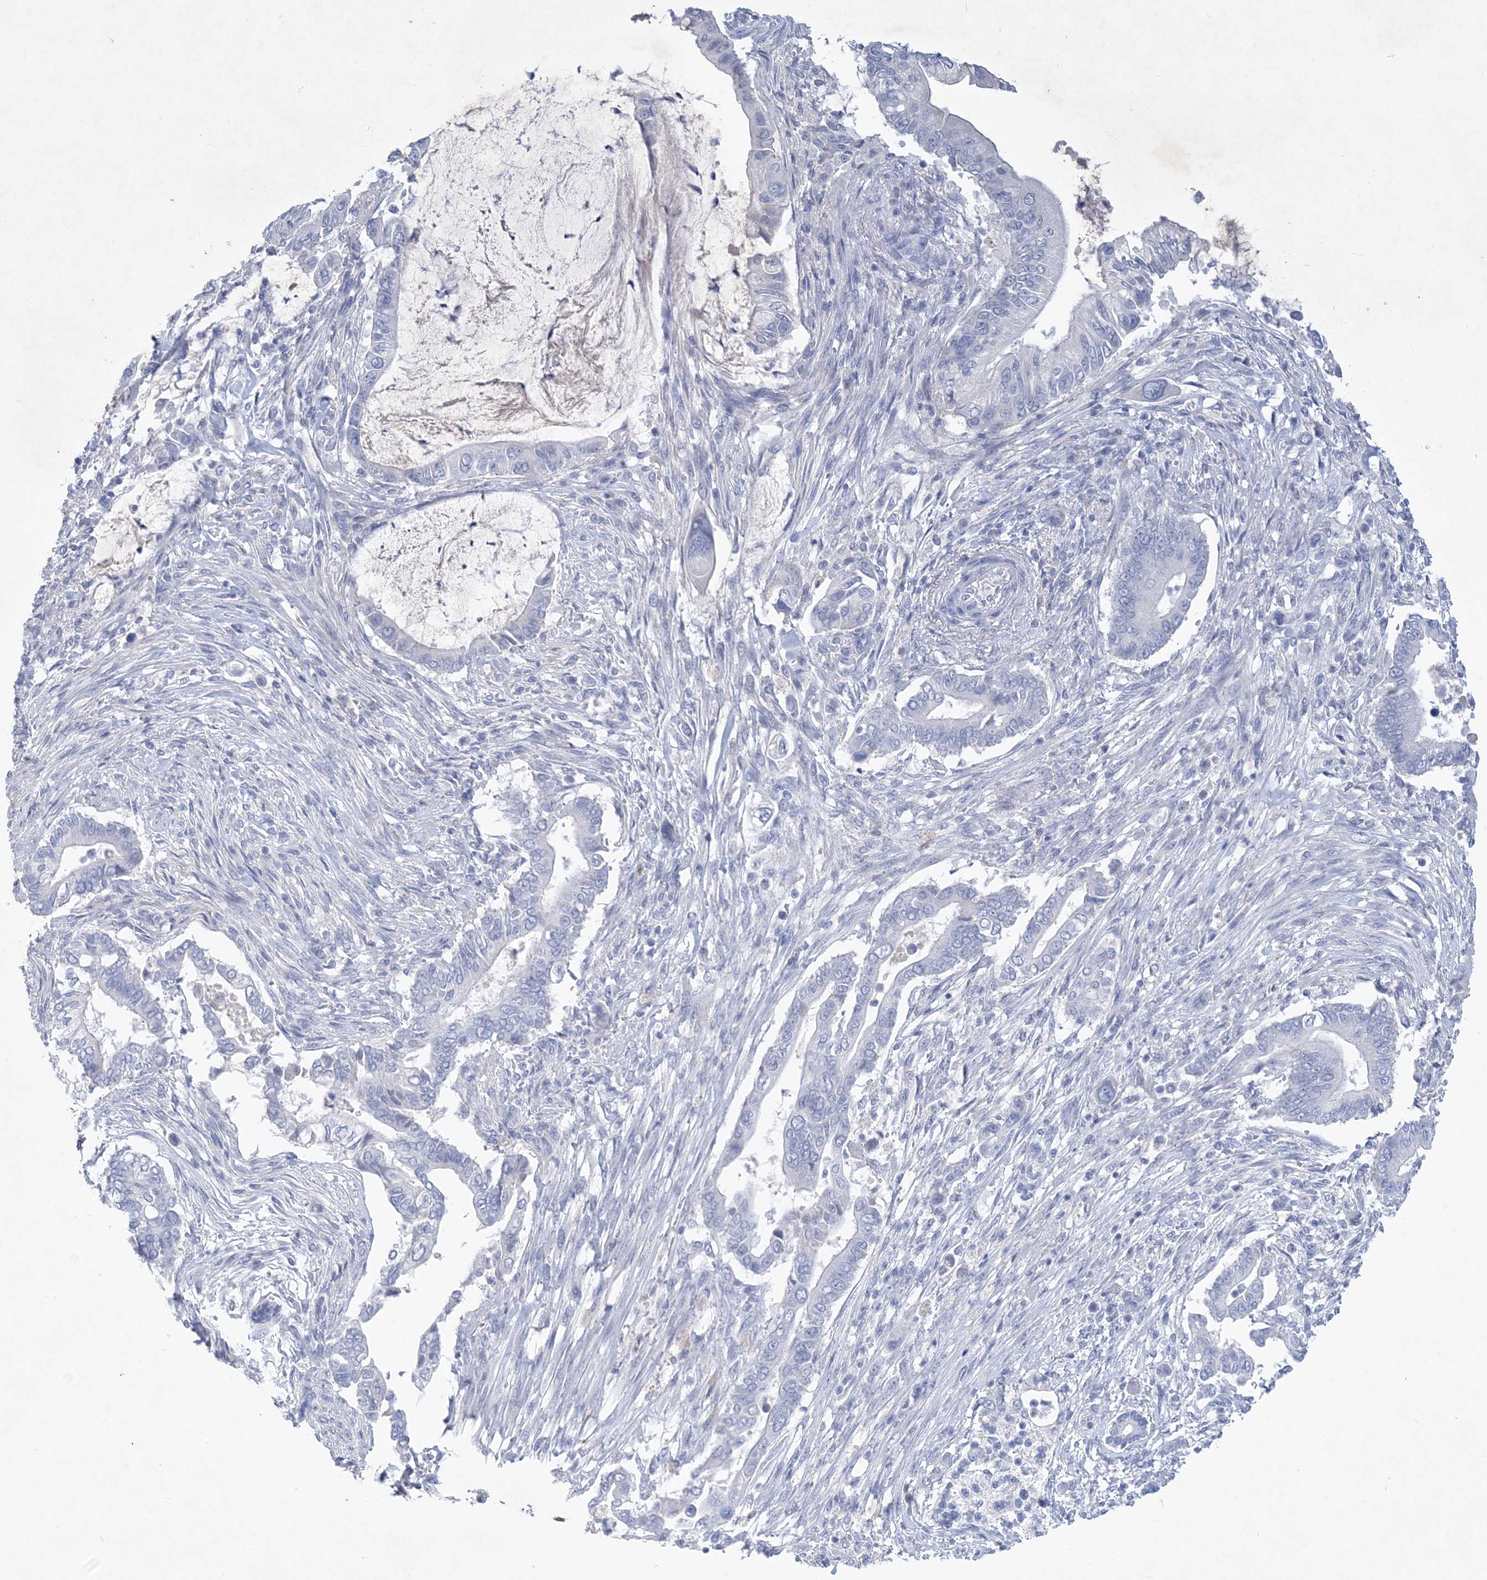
{"staining": {"intensity": "negative", "quantity": "none", "location": "none"}, "tissue": "pancreatic cancer", "cell_type": "Tumor cells", "image_type": "cancer", "snomed": [{"axis": "morphology", "description": "Adenocarcinoma, NOS"}, {"axis": "topography", "description": "Pancreas"}], "caption": "IHC photomicrograph of pancreatic cancer (adenocarcinoma) stained for a protein (brown), which demonstrates no positivity in tumor cells.", "gene": "COPS8", "patient": {"sex": "male", "age": 68}}